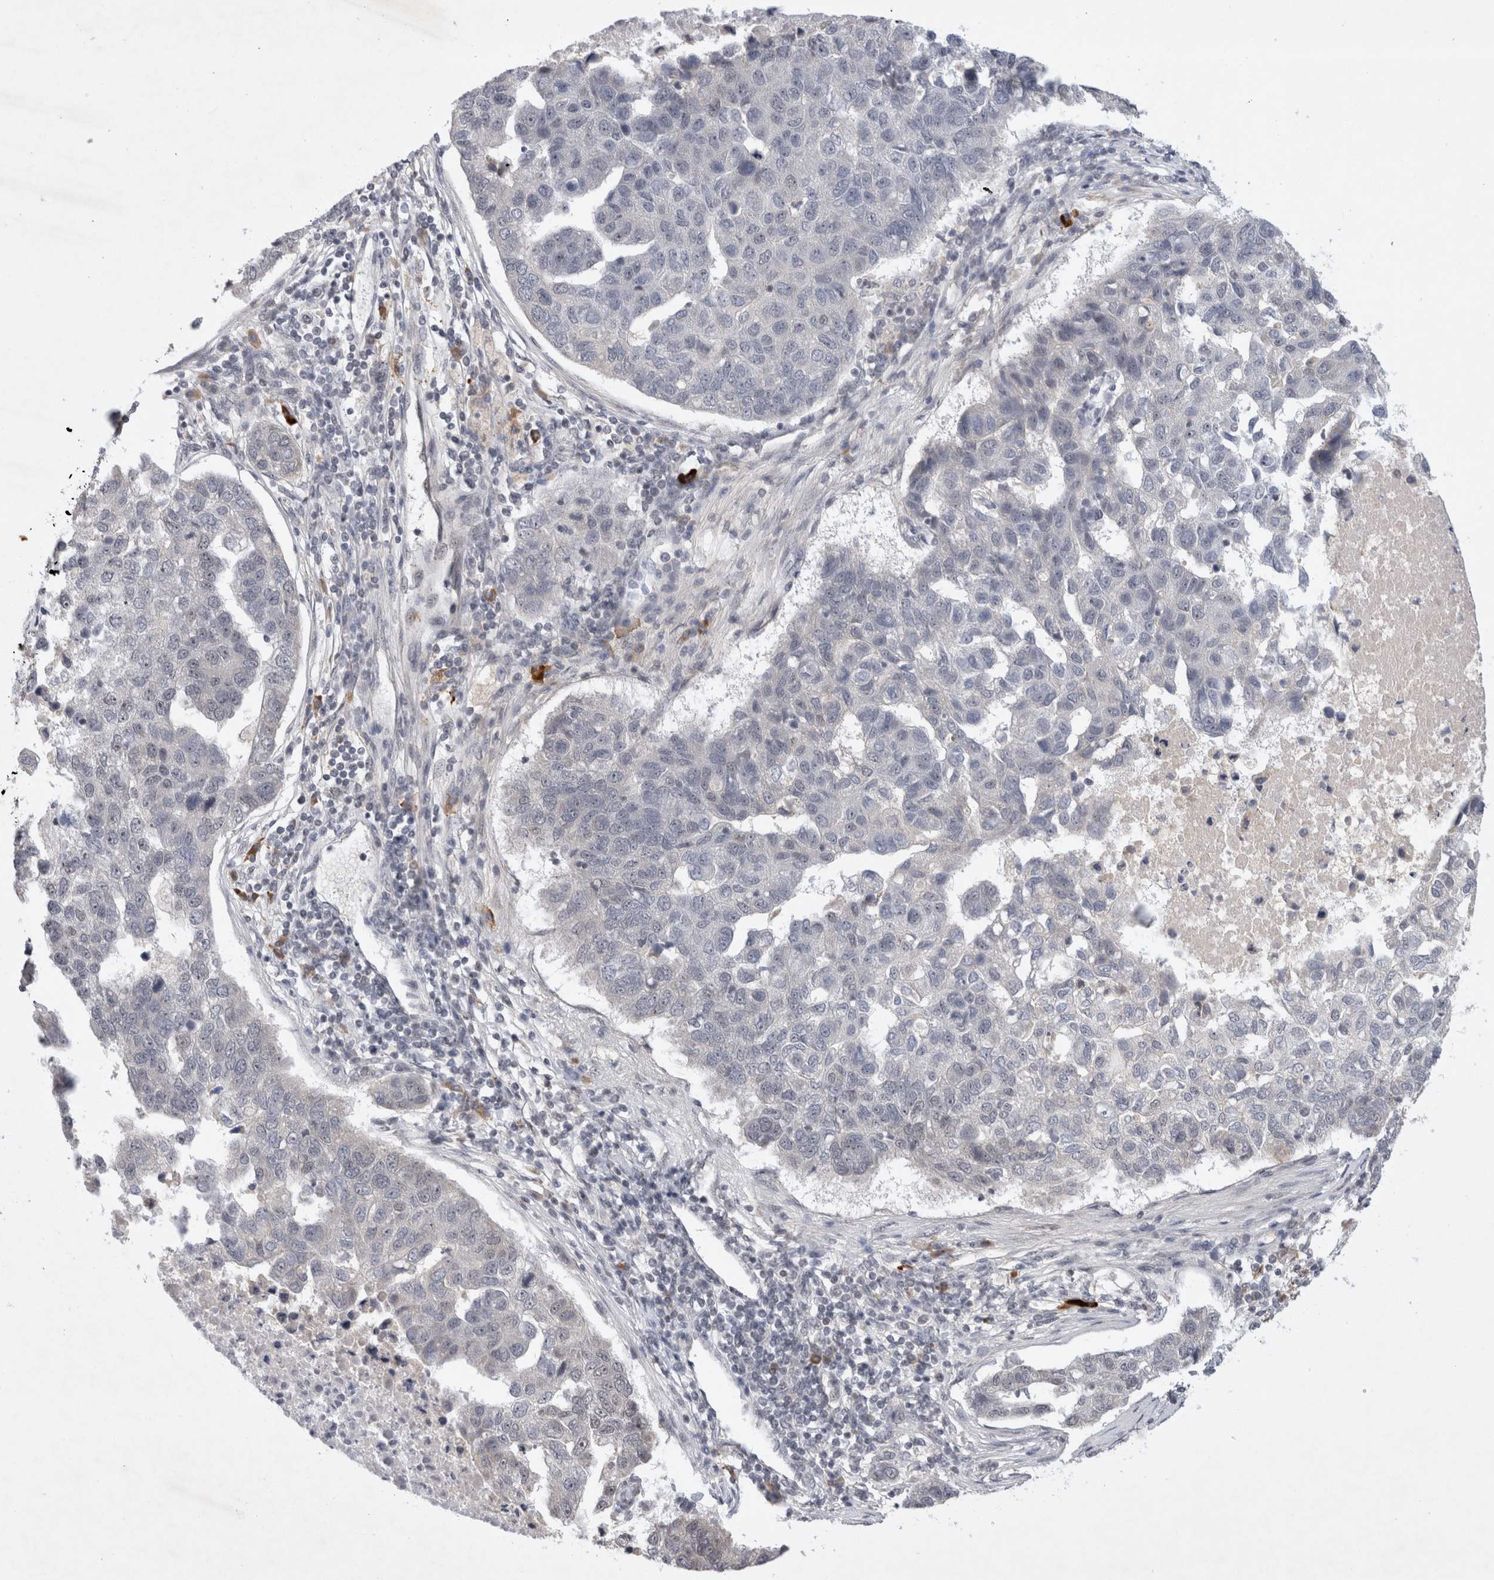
{"staining": {"intensity": "negative", "quantity": "none", "location": "none"}, "tissue": "pancreatic cancer", "cell_type": "Tumor cells", "image_type": "cancer", "snomed": [{"axis": "morphology", "description": "Adenocarcinoma, NOS"}, {"axis": "topography", "description": "Pancreas"}], "caption": "An image of human pancreatic cancer is negative for staining in tumor cells.", "gene": "HESX1", "patient": {"sex": "female", "age": 61}}